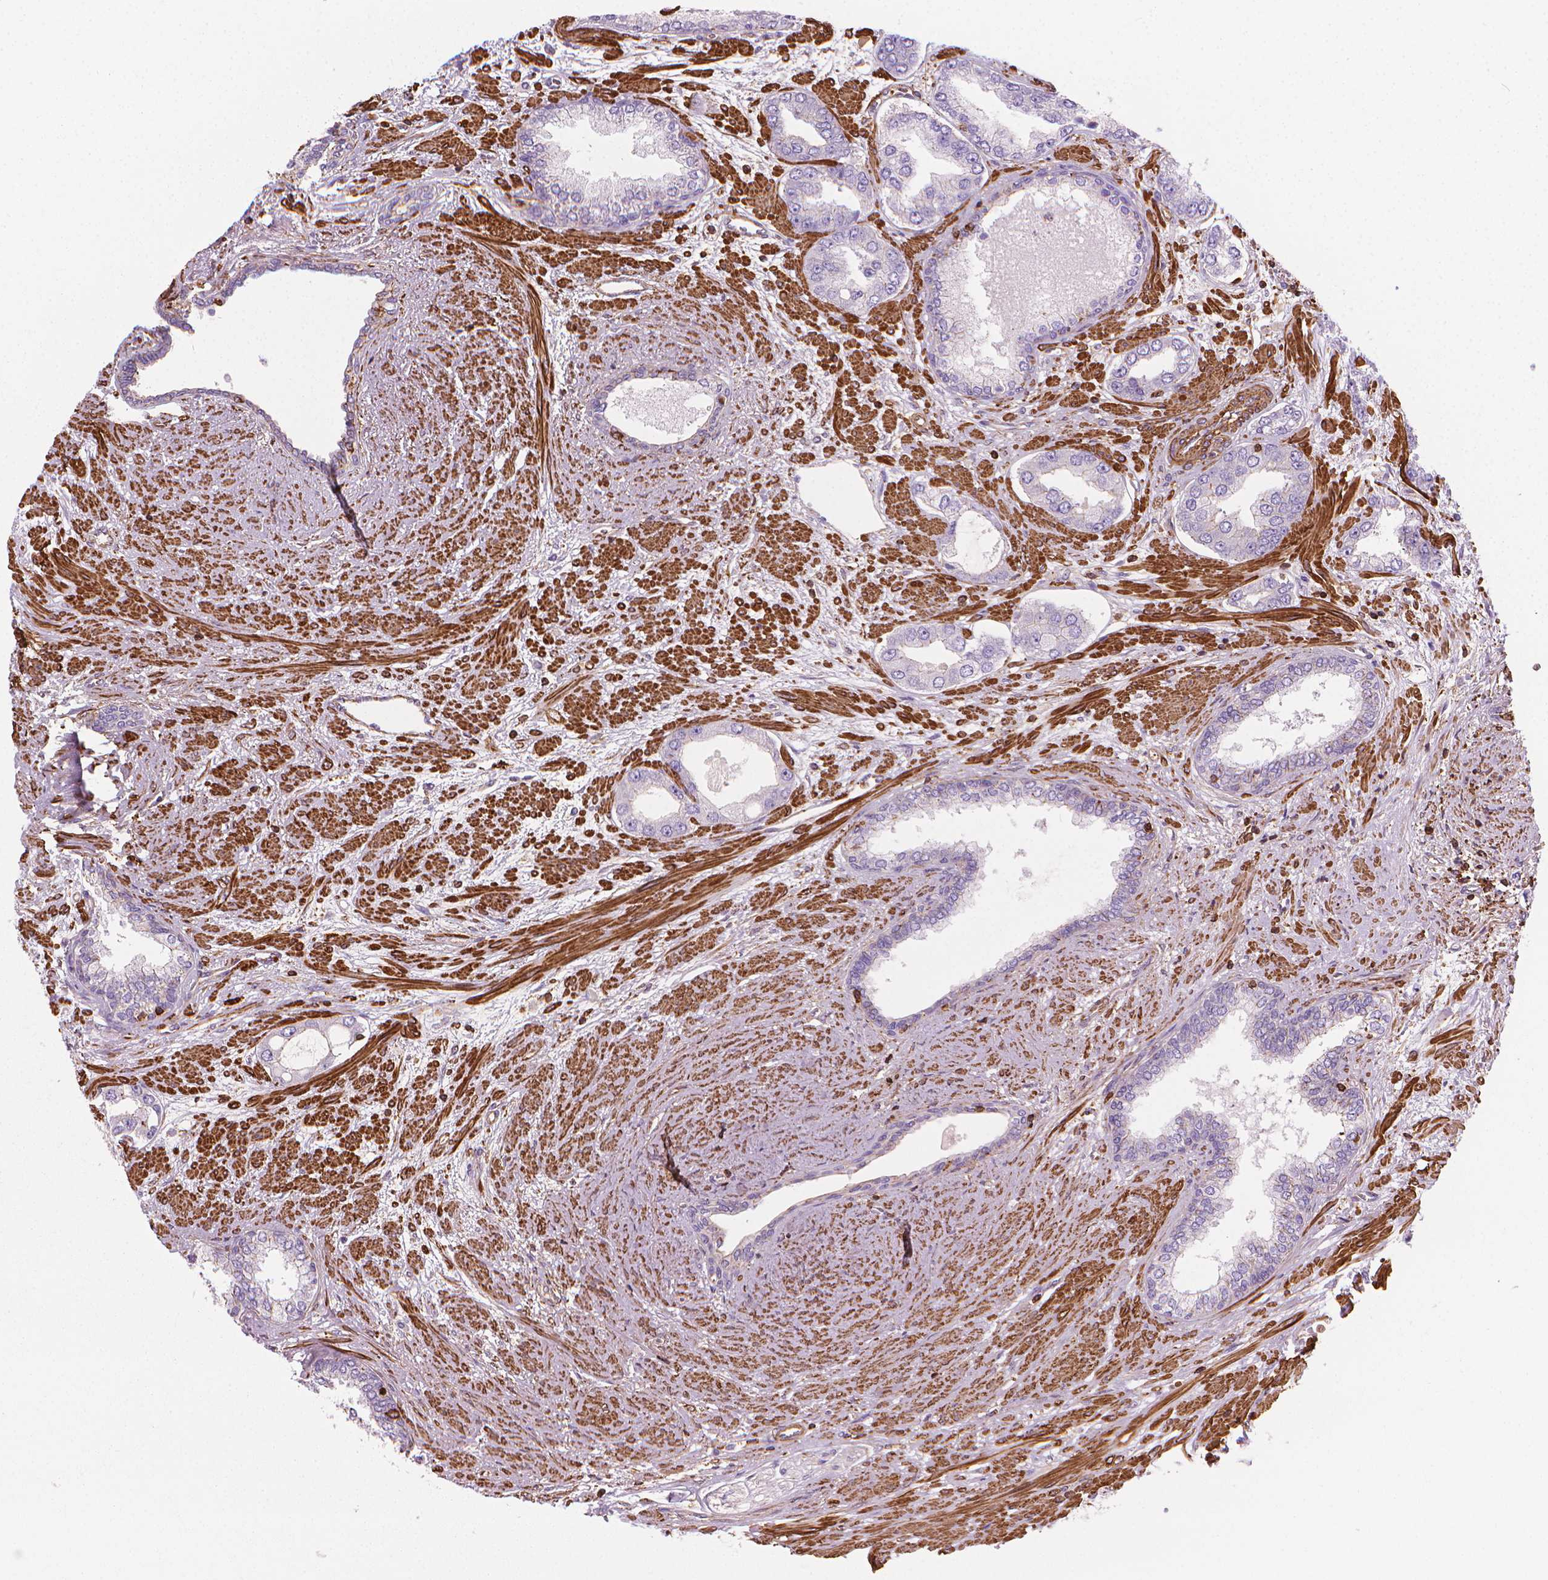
{"staining": {"intensity": "negative", "quantity": "none", "location": "none"}, "tissue": "prostate cancer", "cell_type": "Tumor cells", "image_type": "cancer", "snomed": [{"axis": "morphology", "description": "Adenocarcinoma, Low grade"}, {"axis": "topography", "description": "Prostate"}], "caption": "Immunohistochemistry micrograph of neoplastic tissue: low-grade adenocarcinoma (prostate) stained with DAB displays no significant protein staining in tumor cells. The staining was performed using DAB (3,3'-diaminobenzidine) to visualize the protein expression in brown, while the nuclei were stained in blue with hematoxylin (Magnification: 20x).", "gene": "PATJ", "patient": {"sex": "male", "age": 60}}